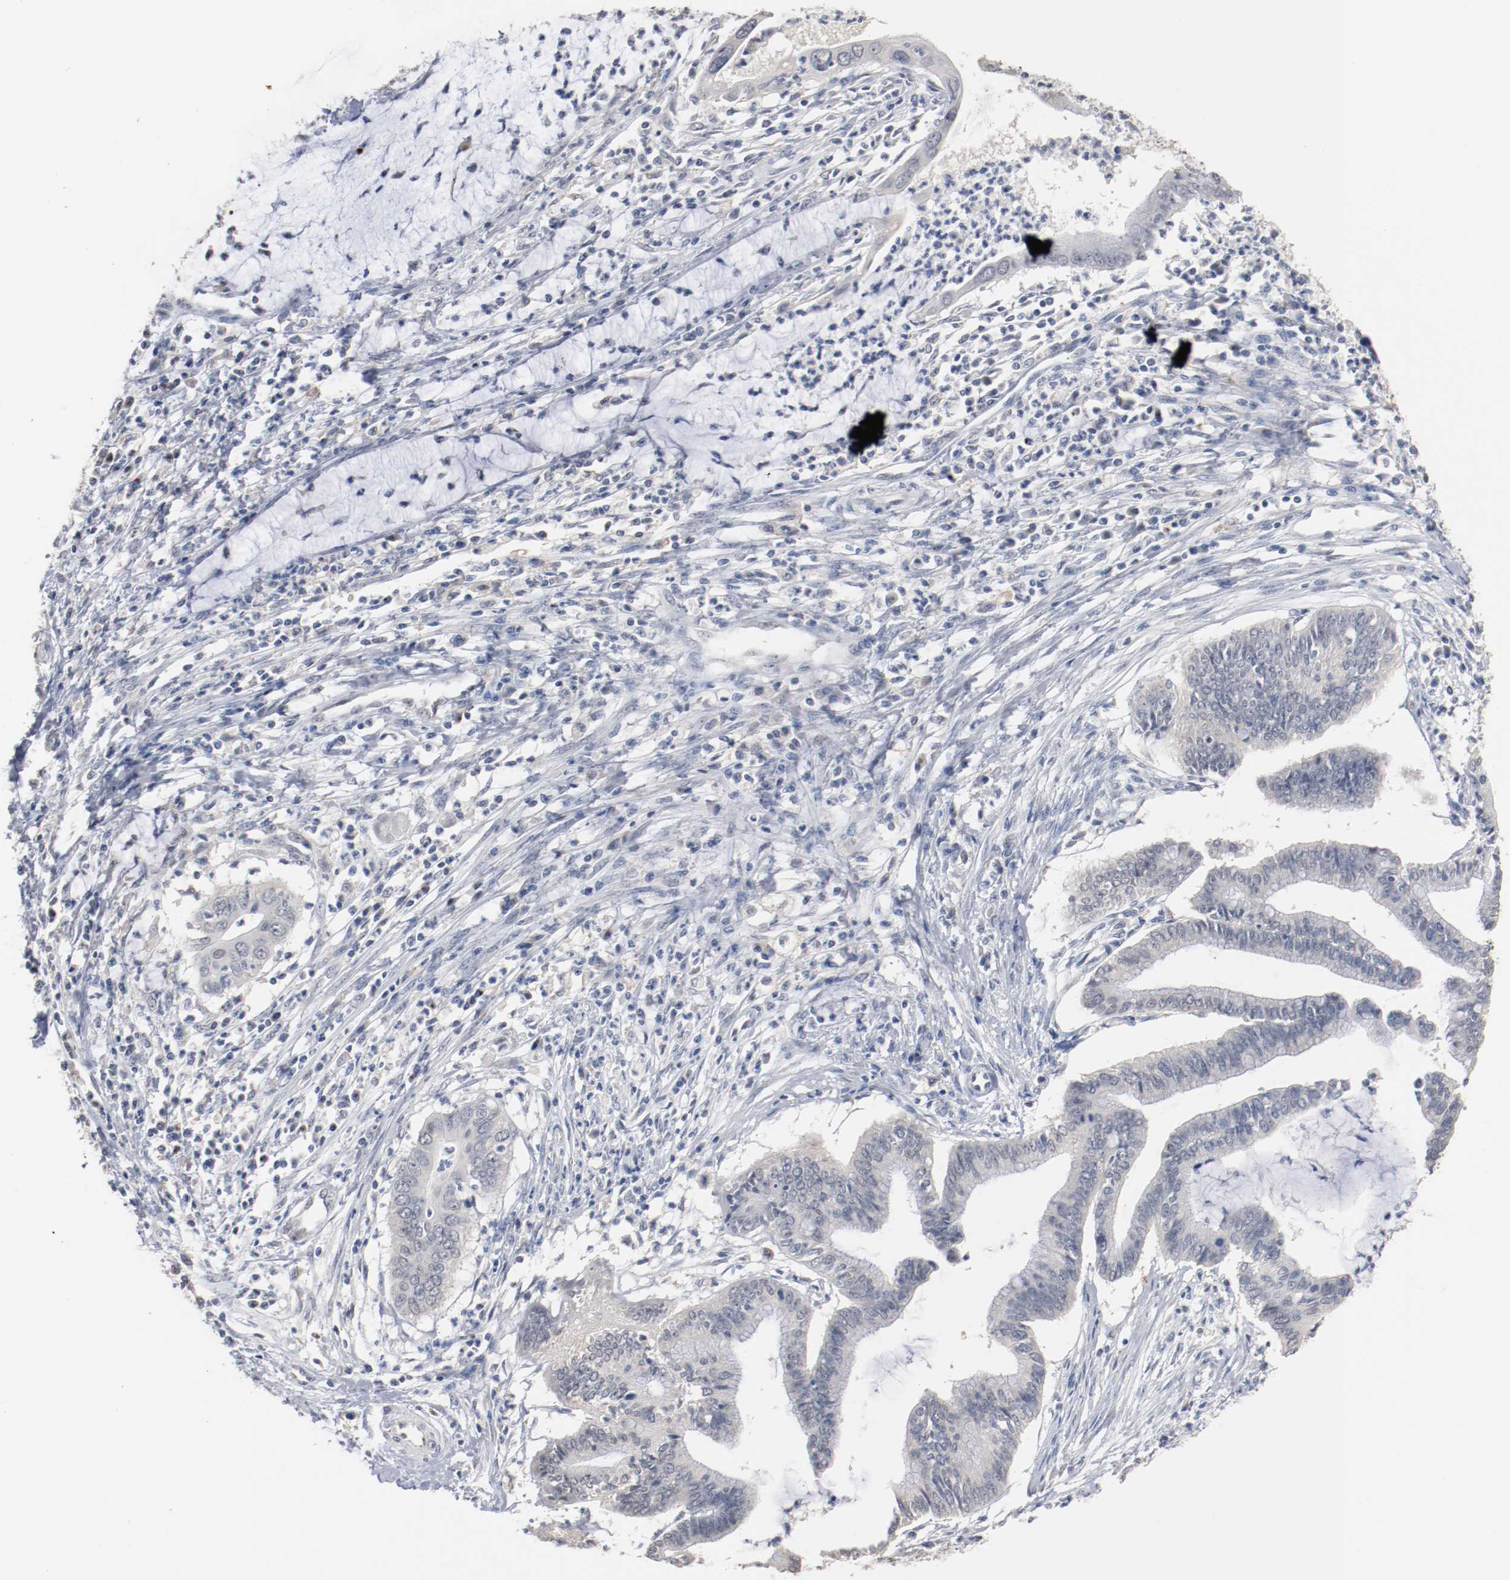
{"staining": {"intensity": "negative", "quantity": "none", "location": "none"}, "tissue": "cervical cancer", "cell_type": "Tumor cells", "image_type": "cancer", "snomed": [{"axis": "morphology", "description": "Adenocarcinoma, NOS"}, {"axis": "topography", "description": "Cervix"}], "caption": "The photomicrograph demonstrates no significant expression in tumor cells of adenocarcinoma (cervical). (DAB IHC with hematoxylin counter stain).", "gene": "ERICH1", "patient": {"sex": "female", "age": 36}}